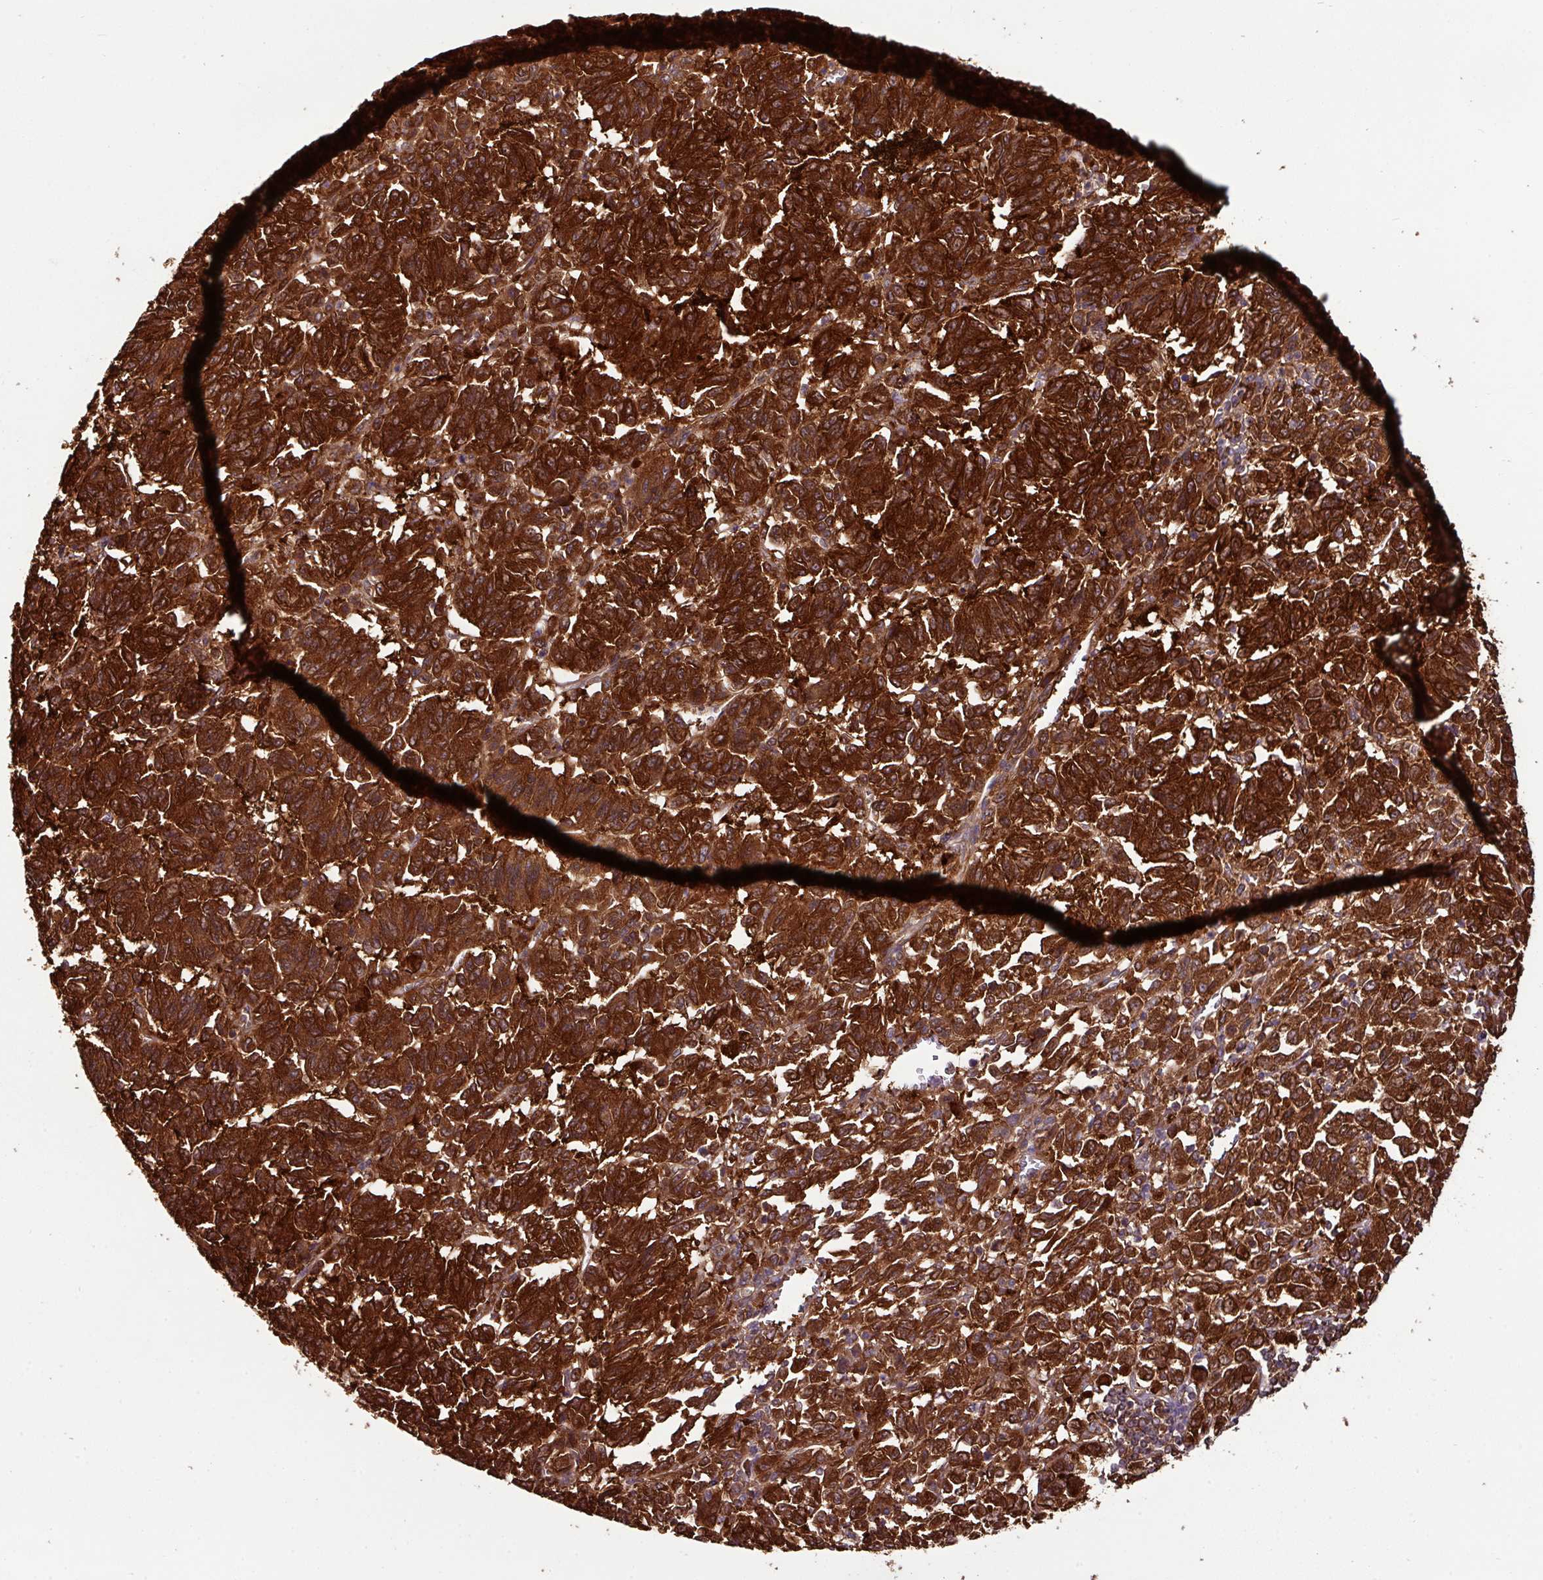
{"staining": {"intensity": "strong", "quantity": ">75%", "location": "cytoplasmic/membranous"}, "tissue": "melanoma", "cell_type": "Tumor cells", "image_type": "cancer", "snomed": [{"axis": "morphology", "description": "Malignant melanoma, Metastatic site"}, {"axis": "topography", "description": "Lung"}], "caption": "Immunohistochemistry image of neoplastic tissue: human melanoma stained using immunohistochemistry (IHC) demonstrates high levels of strong protein expression localized specifically in the cytoplasmic/membranous of tumor cells, appearing as a cytoplasmic/membranous brown color.", "gene": "GNPDA1", "patient": {"sex": "male", "age": 64}}